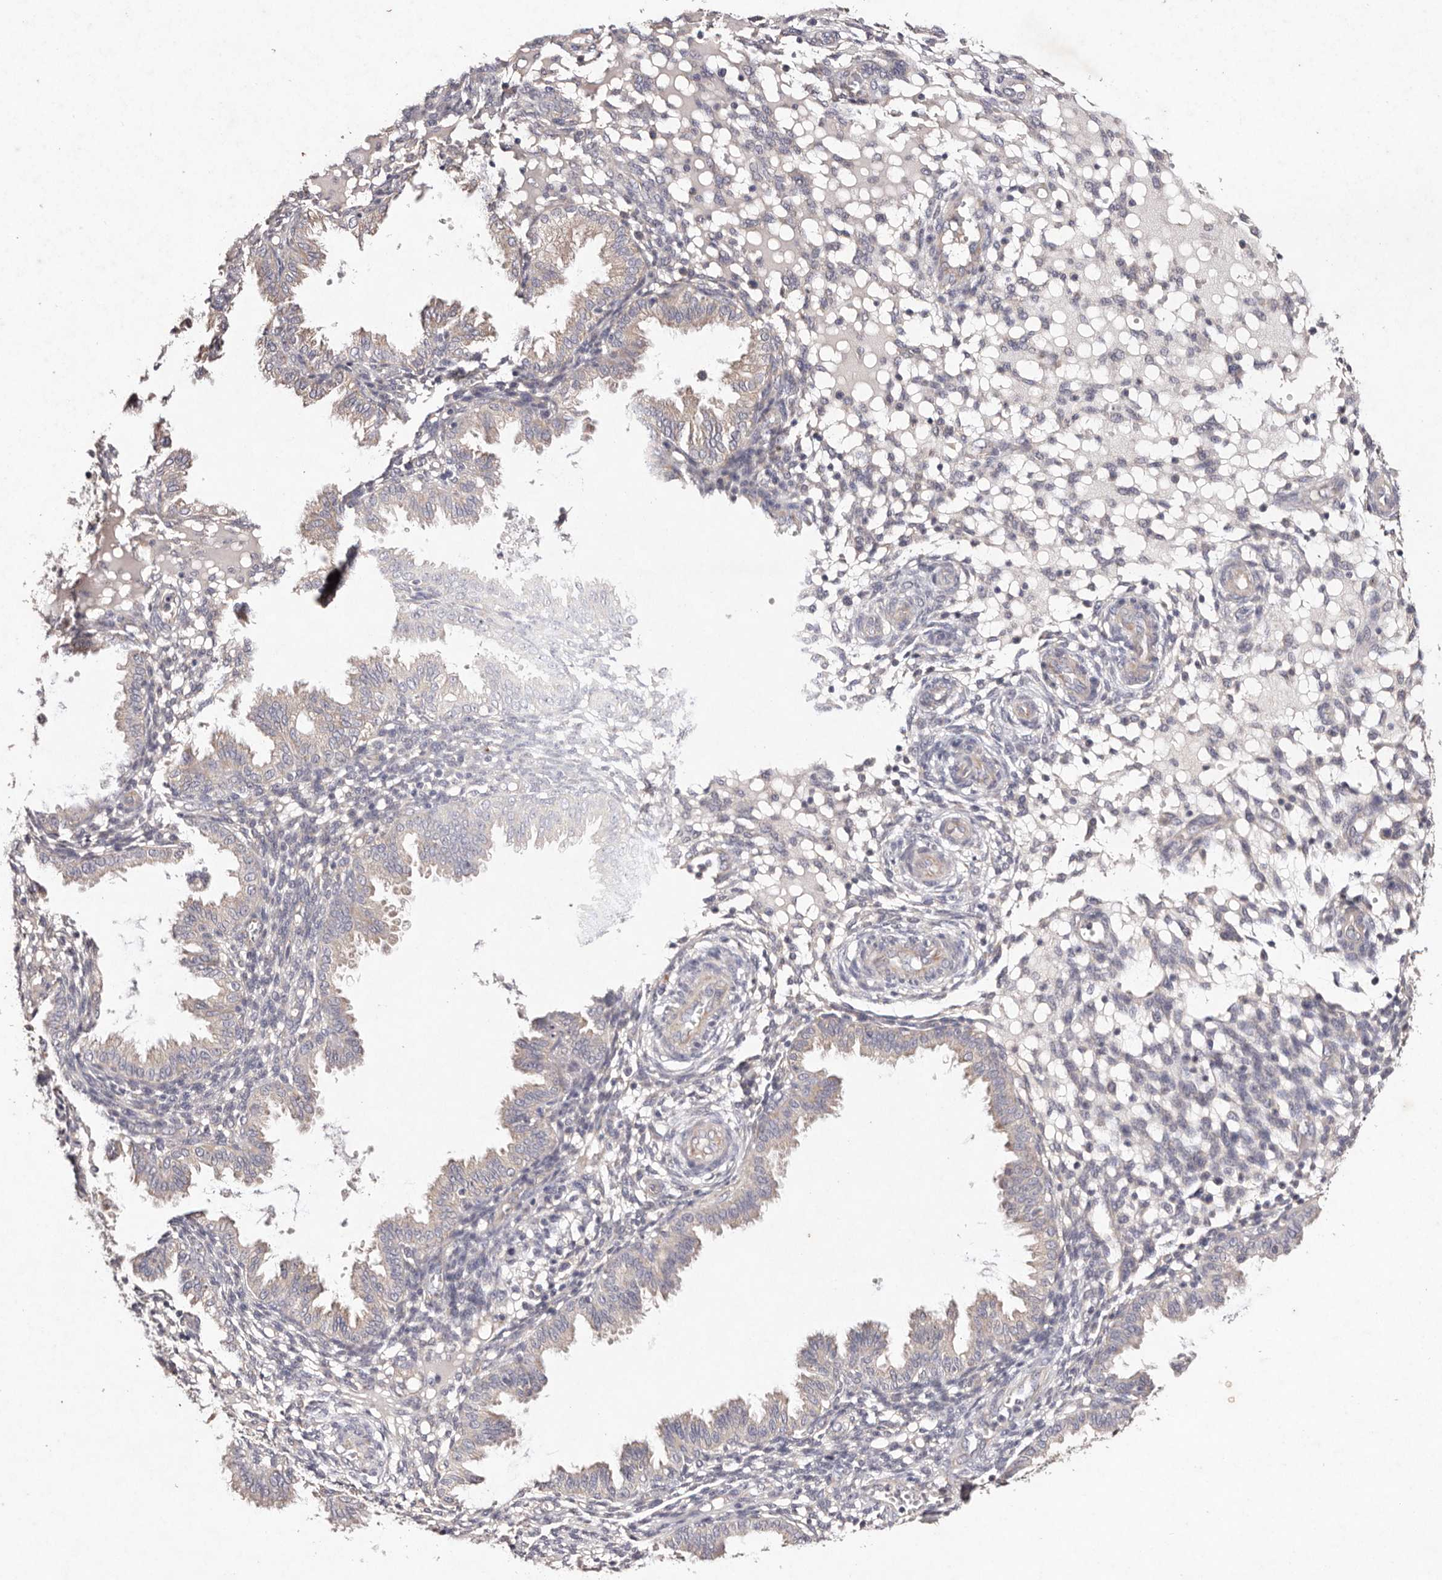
{"staining": {"intensity": "weak", "quantity": "<25%", "location": "cytoplasmic/membranous"}, "tissue": "endometrium", "cell_type": "Cells in endometrial stroma", "image_type": "normal", "snomed": [{"axis": "morphology", "description": "Normal tissue, NOS"}, {"axis": "topography", "description": "Endometrium"}], "caption": "The photomicrograph shows no staining of cells in endometrial stroma in normal endometrium.", "gene": "TSC2", "patient": {"sex": "female", "age": 33}}